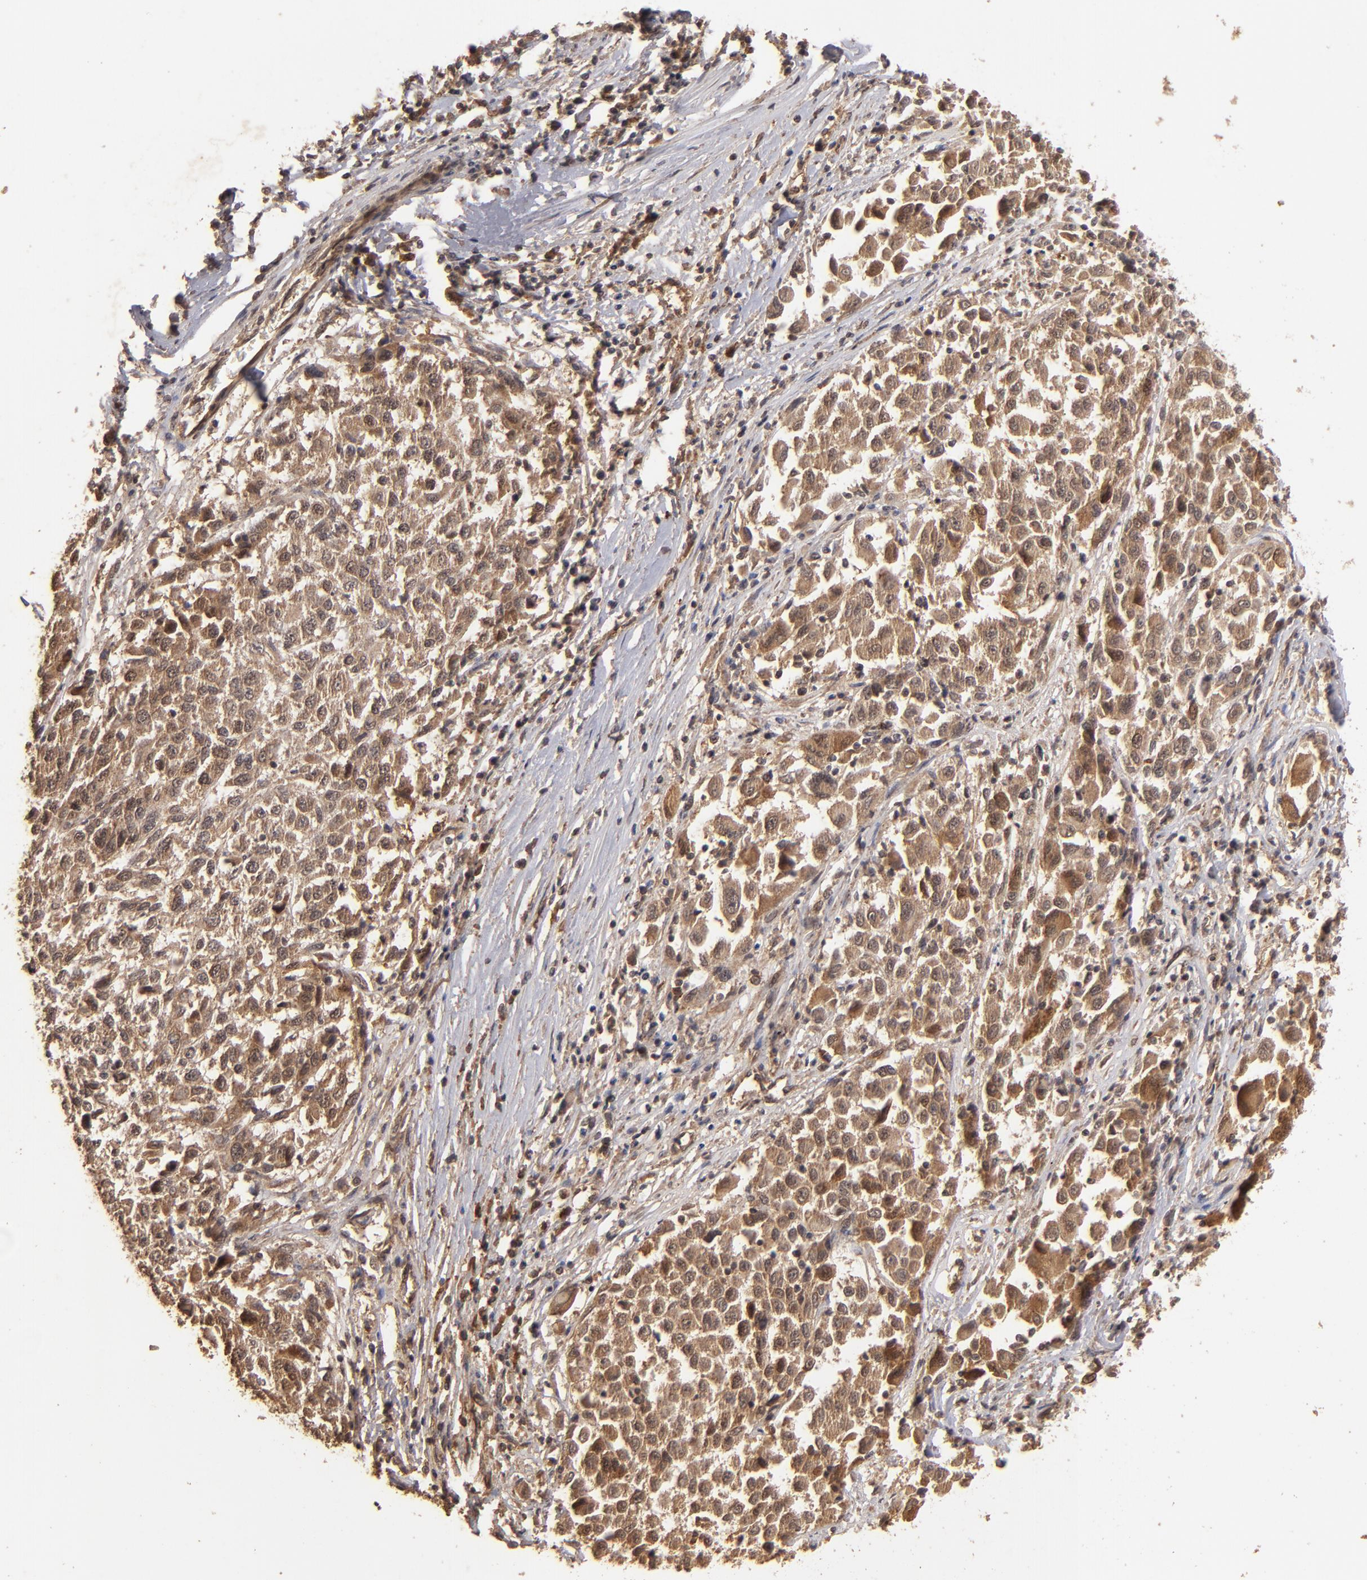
{"staining": {"intensity": "strong", "quantity": ">75%", "location": "cytoplasmic/membranous"}, "tissue": "melanoma", "cell_type": "Tumor cells", "image_type": "cancer", "snomed": [{"axis": "morphology", "description": "Malignant melanoma, Metastatic site"}, {"axis": "topography", "description": "Lymph node"}], "caption": "Human melanoma stained with a brown dye shows strong cytoplasmic/membranous positive positivity in about >75% of tumor cells.", "gene": "TENM1", "patient": {"sex": "male", "age": 61}}